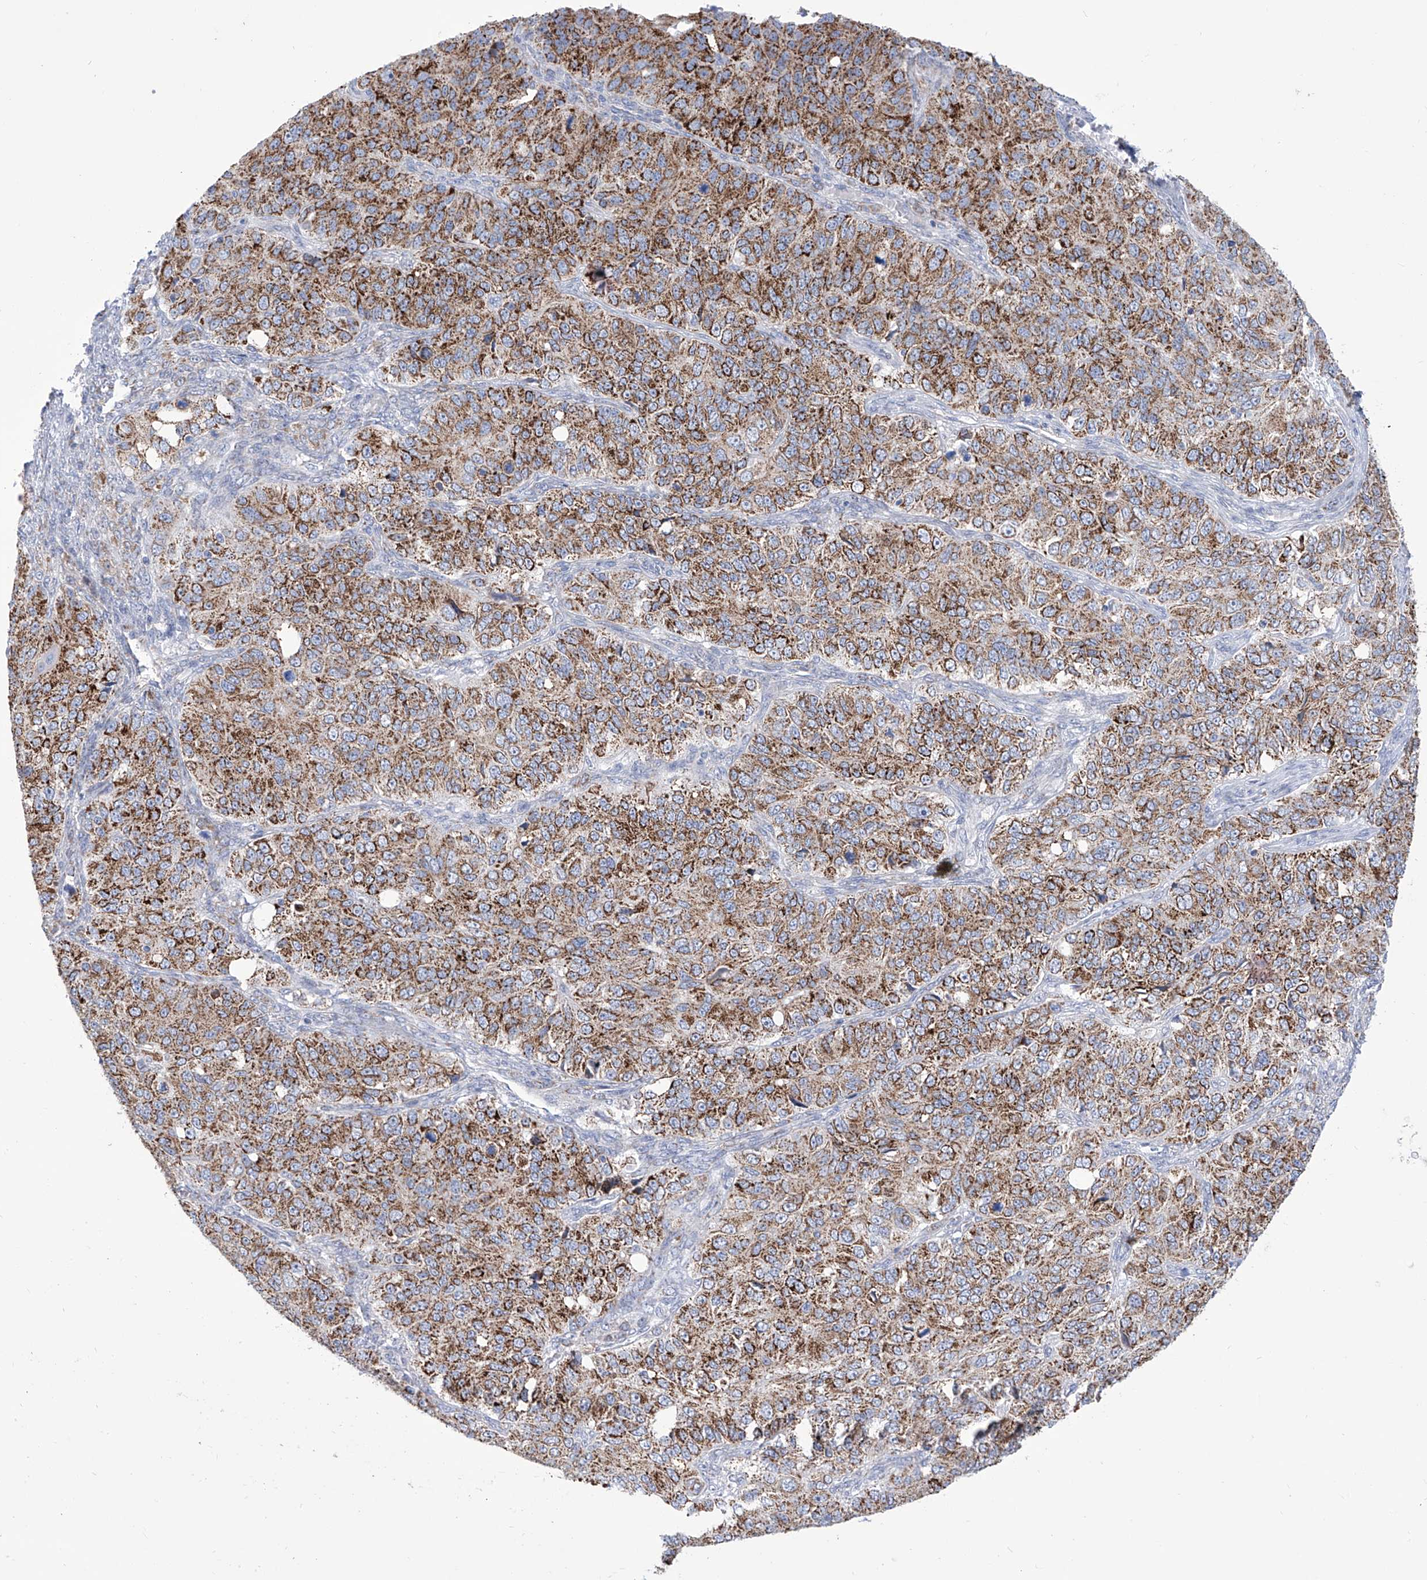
{"staining": {"intensity": "strong", "quantity": ">75%", "location": "cytoplasmic/membranous"}, "tissue": "ovarian cancer", "cell_type": "Tumor cells", "image_type": "cancer", "snomed": [{"axis": "morphology", "description": "Carcinoma, endometroid"}, {"axis": "topography", "description": "Ovary"}], "caption": "This histopathology image reveals immunohistochemistry staining of human ovarian cancer (endometroid carcinoma), with high strong cytoplasmic/membranous expression in approximately >75% of tumor cells.", "gene": "ALDH6A1", "patient": {"sex": "female", "age": 51}}